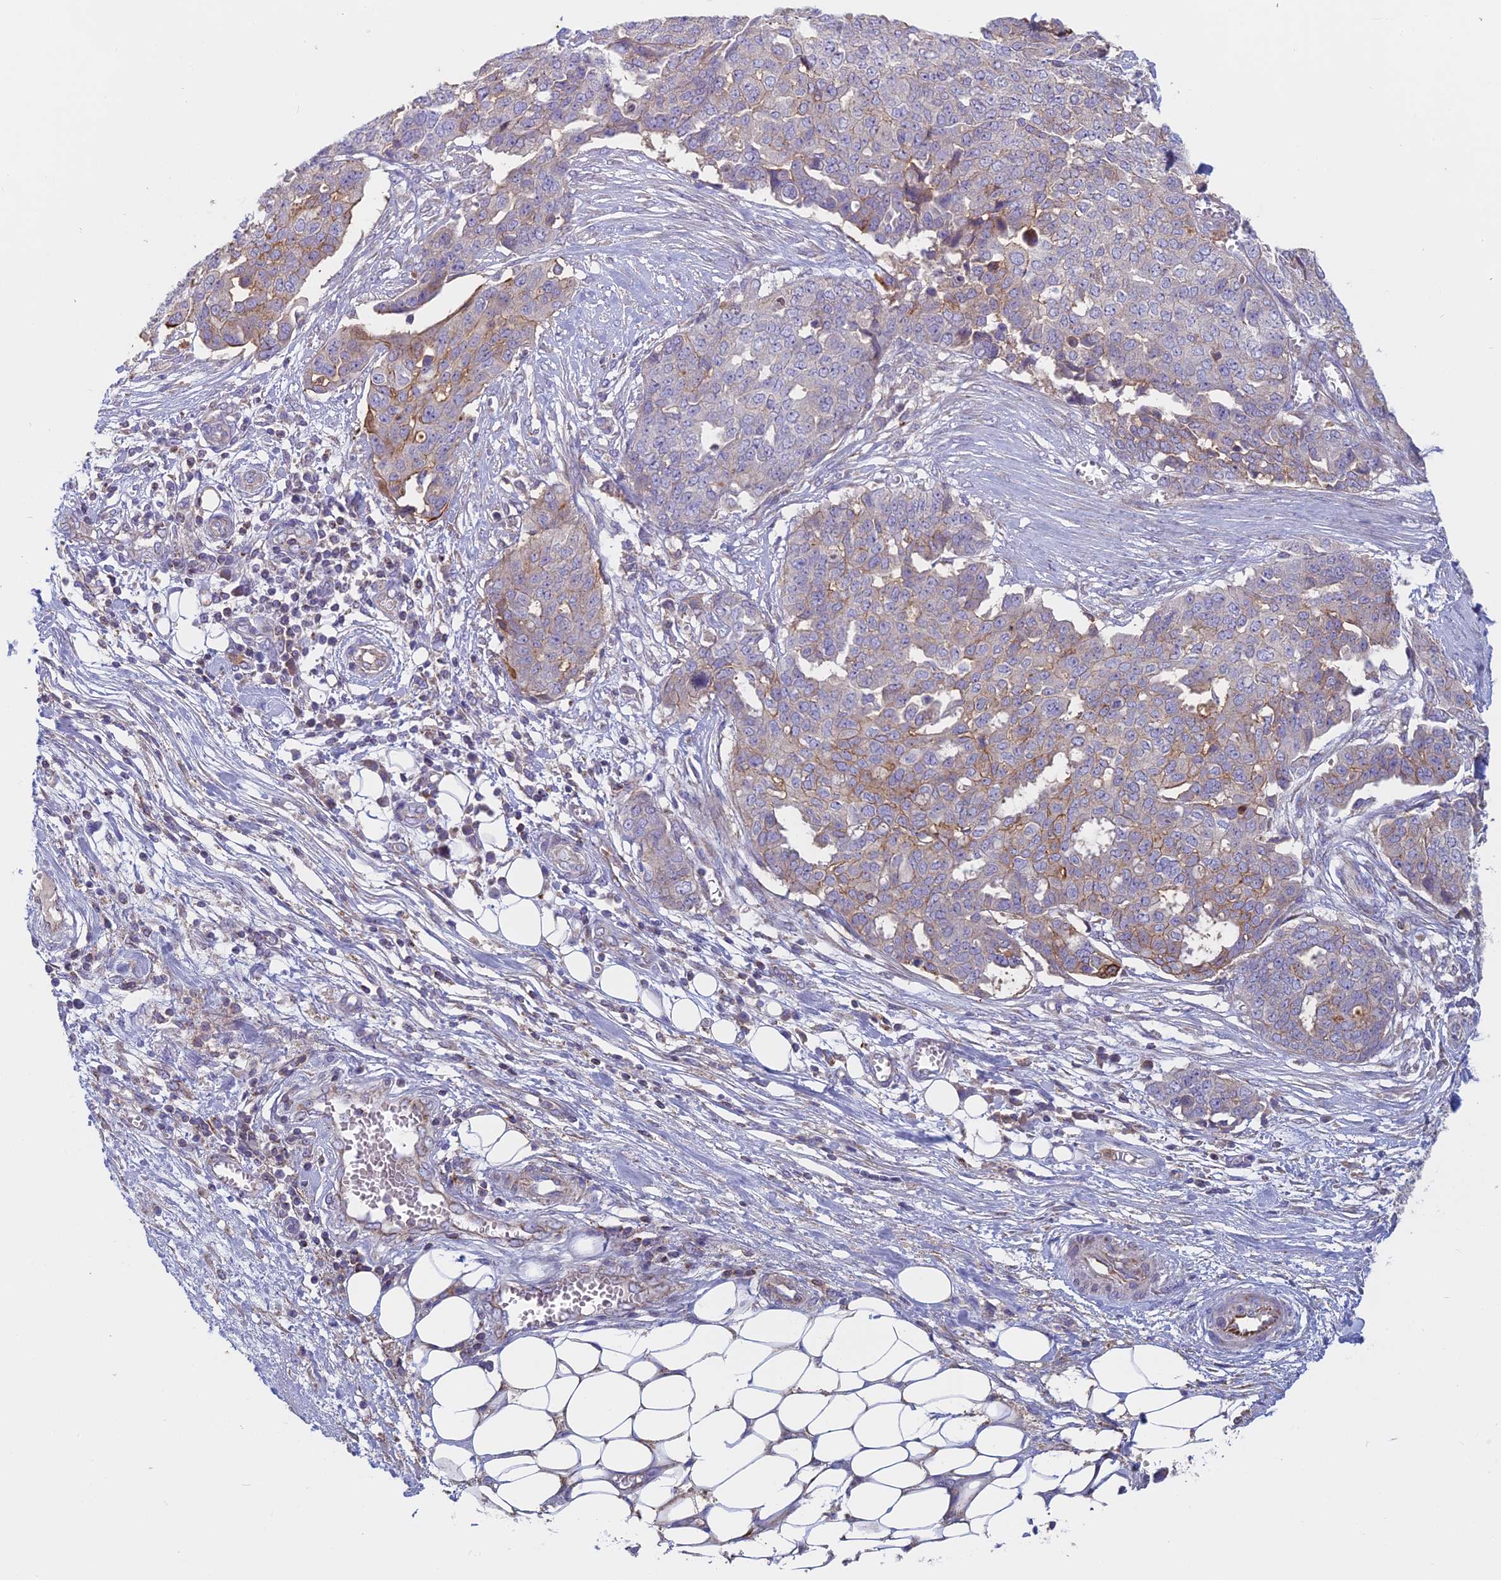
{"staining": {"intensity": "weak", "quantity": "<25%", "location": "cytoplasmic/membranous"}, "tissue": "ovarian cancer", "cell_type": "Tumor cells", "image_type": "cancer", "snomed": [{"axis": "morphology", "description": "Cystadenocarcinoma, serous, NOS"}, {"axis": "topography", "description": "Soft tissue"}, {"axis": "topography", "description": "Ovary"}], "caption": "The immunohistochemistry (IHC) image has no significant positivity in tumor cells of ovarian cancer tissue.", "gene": "IFTAP", "patient": {"sex": "female", "age": 57}}